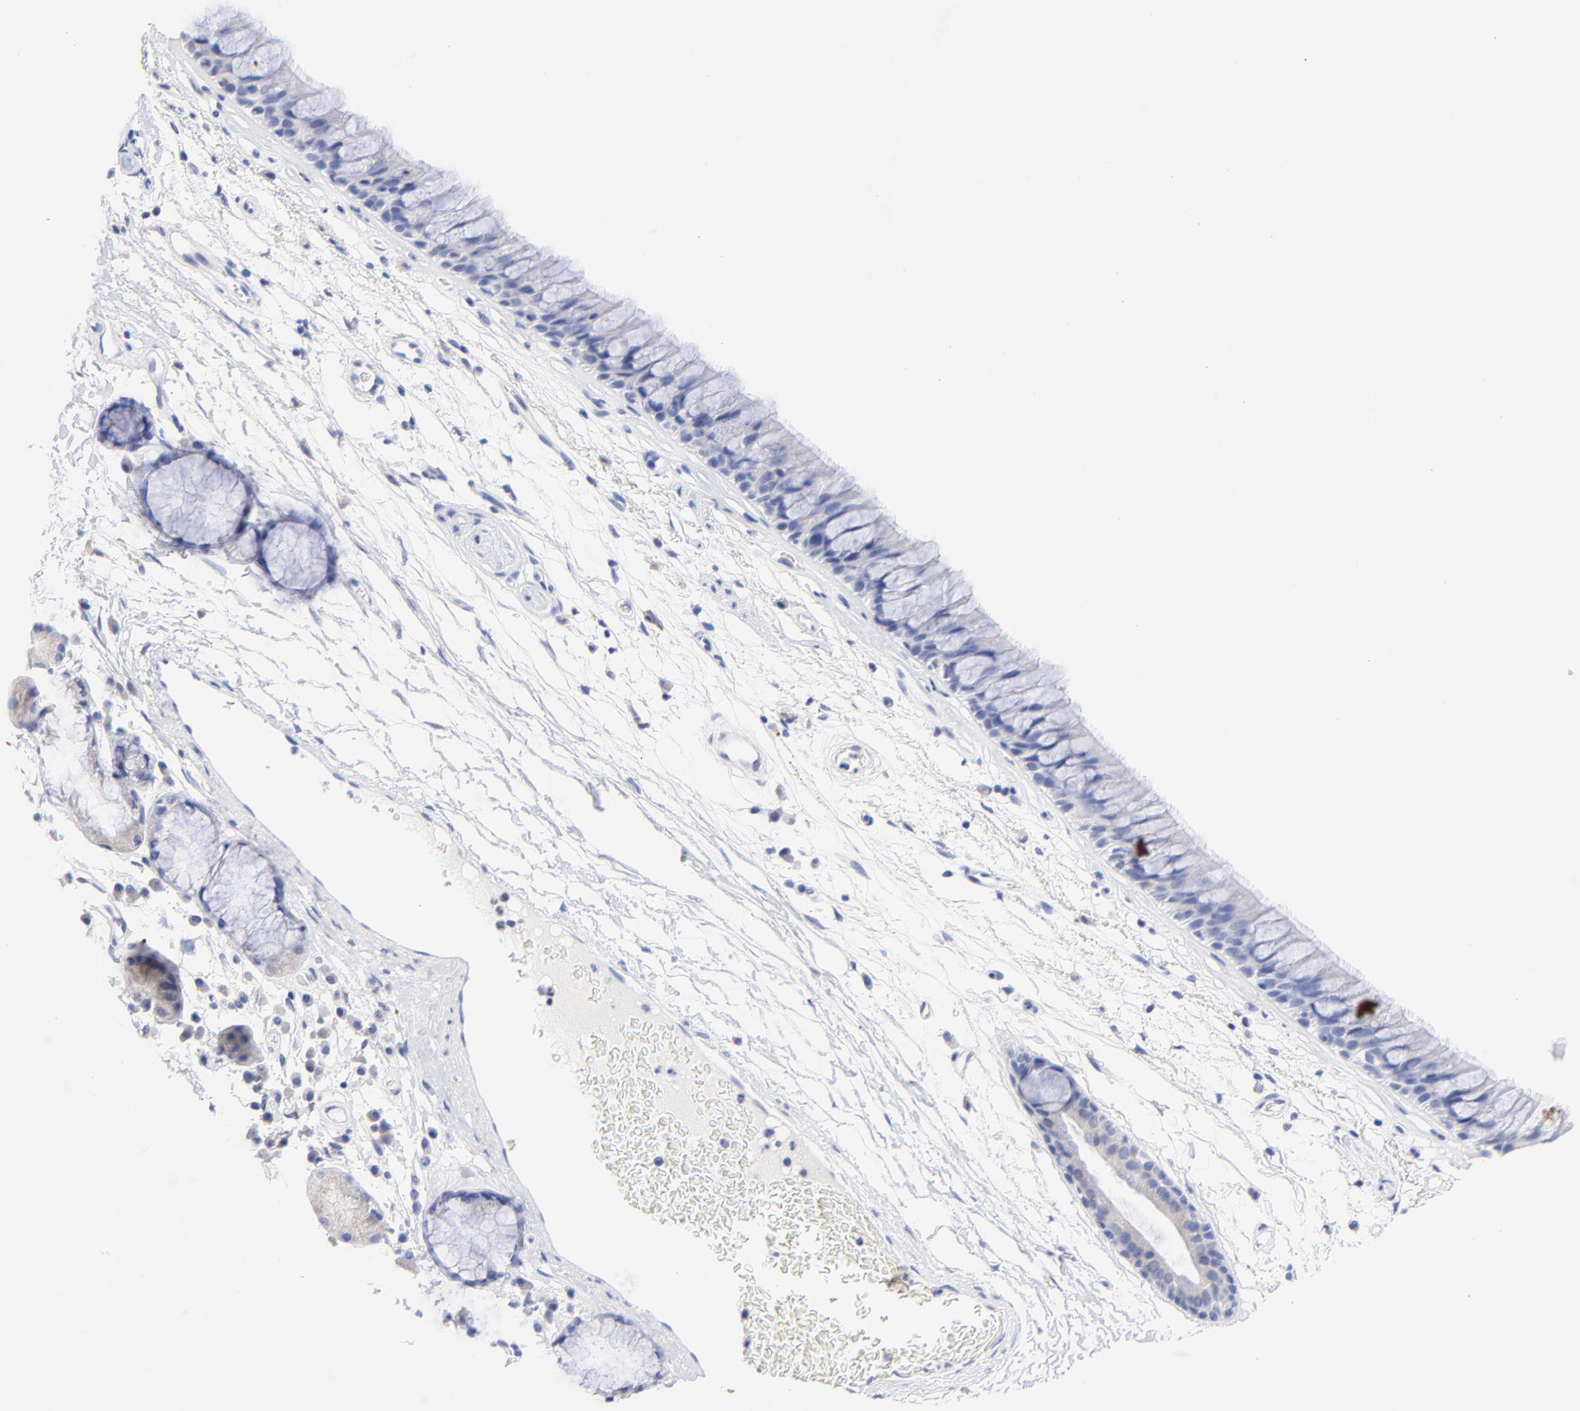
{"staining": {"intensity": "negative", "quantity": "none", "location": "none"}, "tissue": "bronchus", "cell_type": "Respiratory epithelial cells", "image_type": "normal", "snomed": [{"axis": "morphology", "description": "Normal tissue, NOS"}, {"axis": "morphology", "description": "Adenocarcinoma, NOS"}, {"axis": "topography", "description": "Bronchus"}, {"axis": "topography", "description": "Lung"}], "caption": "Immunohistochemistry micrograph of unremarkable bronchus: bronchus stained with DAB shows no significant protein positivity in respiratory epithelial cells. (DAB IHC with hematoxylin counter stain).", "gene": "FBXO10", "patient": {"sex": "female", "age": 54}}